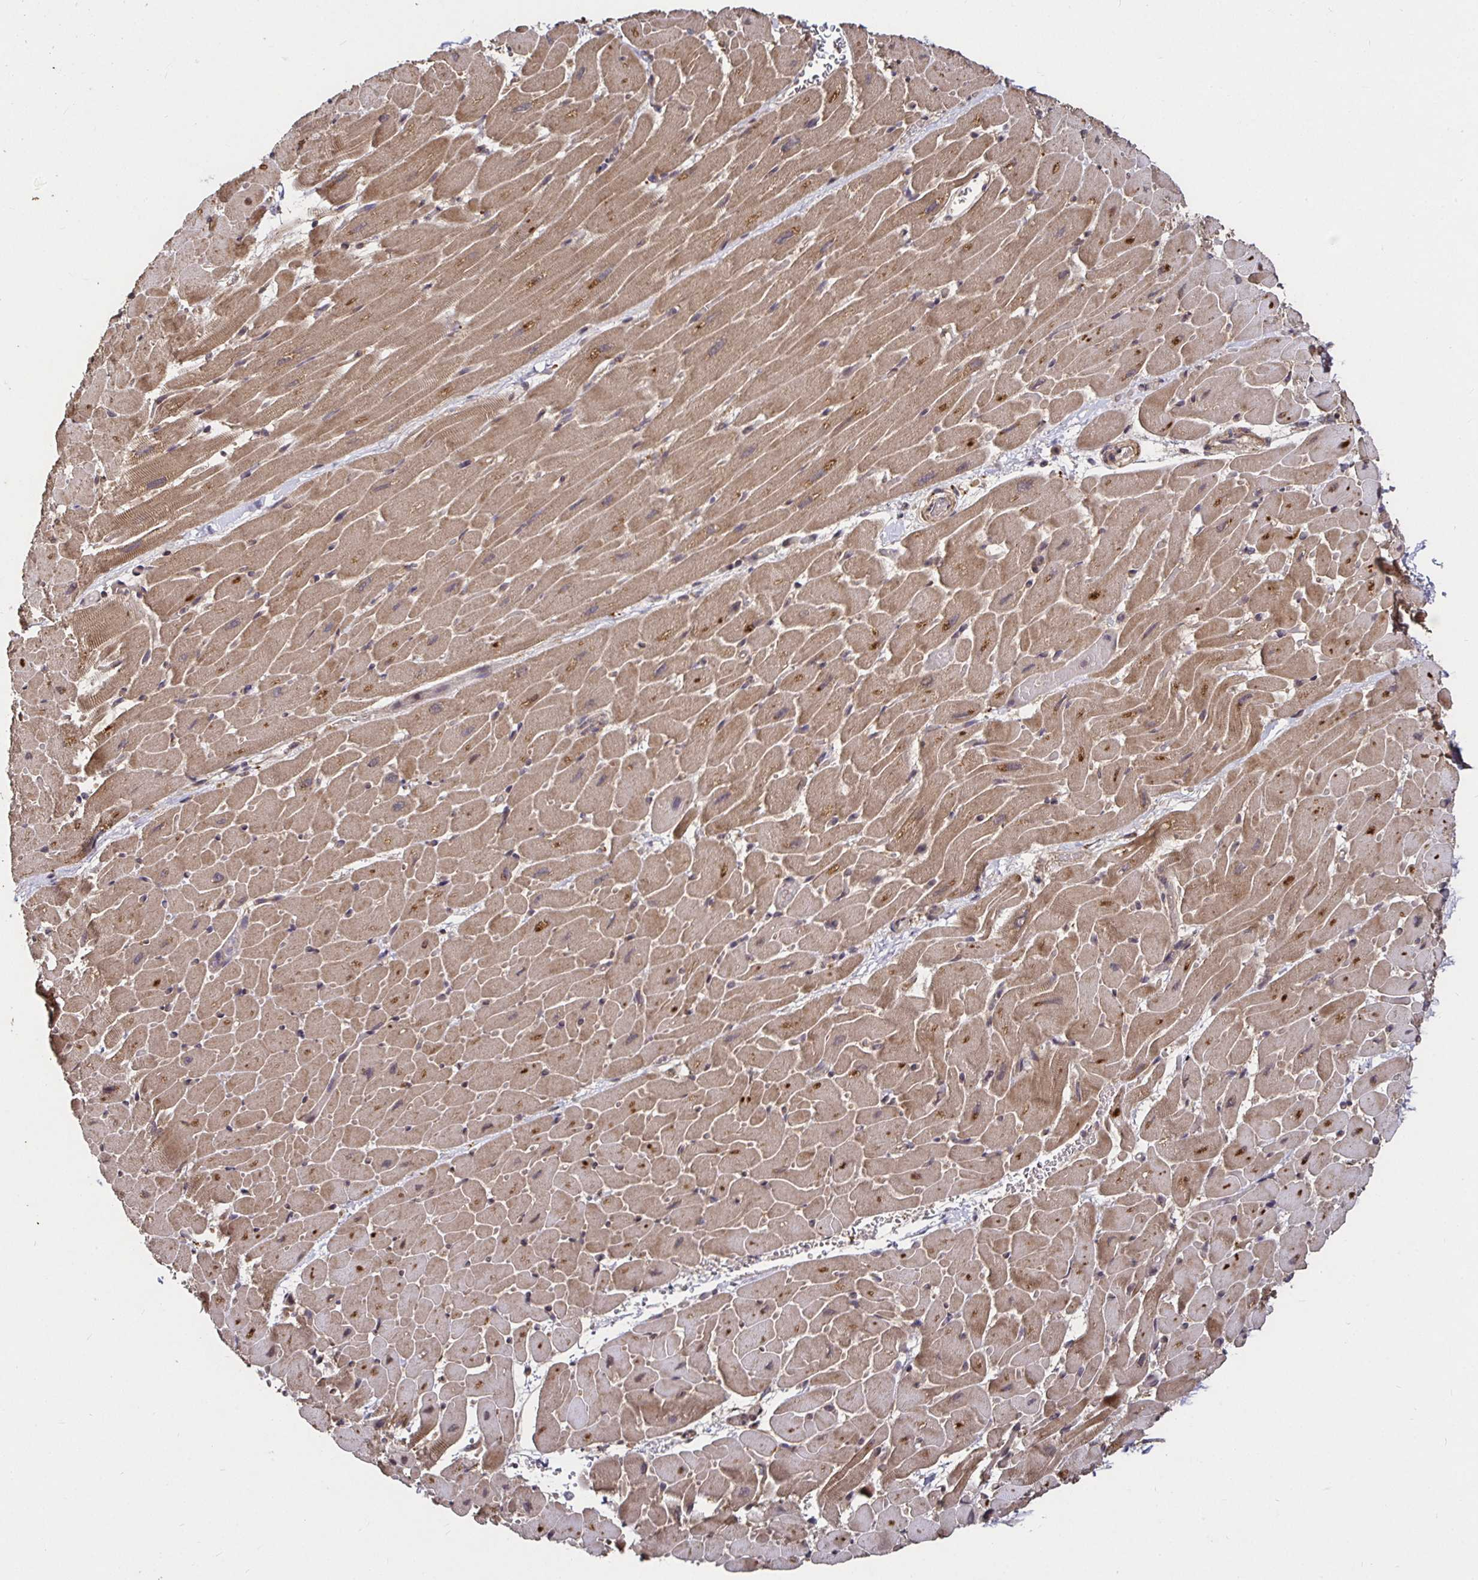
{"staining": {"intensity": "moderate", "quantity": ">75%", "location": "cytoplasmic/membranous"}, "tissue": "heart muscle", "cell_type": "Cardiomyocytes", "image_type": "normal", "snomed": [{"axis": "morphology", "description": "Normal tissue, NOS"}, {"axis": "topography", "description": "Heart"}], "caption": "Moderate cytoplasmic/membranous expression for a protein is seen in approximately >75% of cardiomyocytes of benign heart muscle using immunohistochemistry (IHC).", "gene": "SMYD3", "patient": {"sex": "male", "age": 37}}